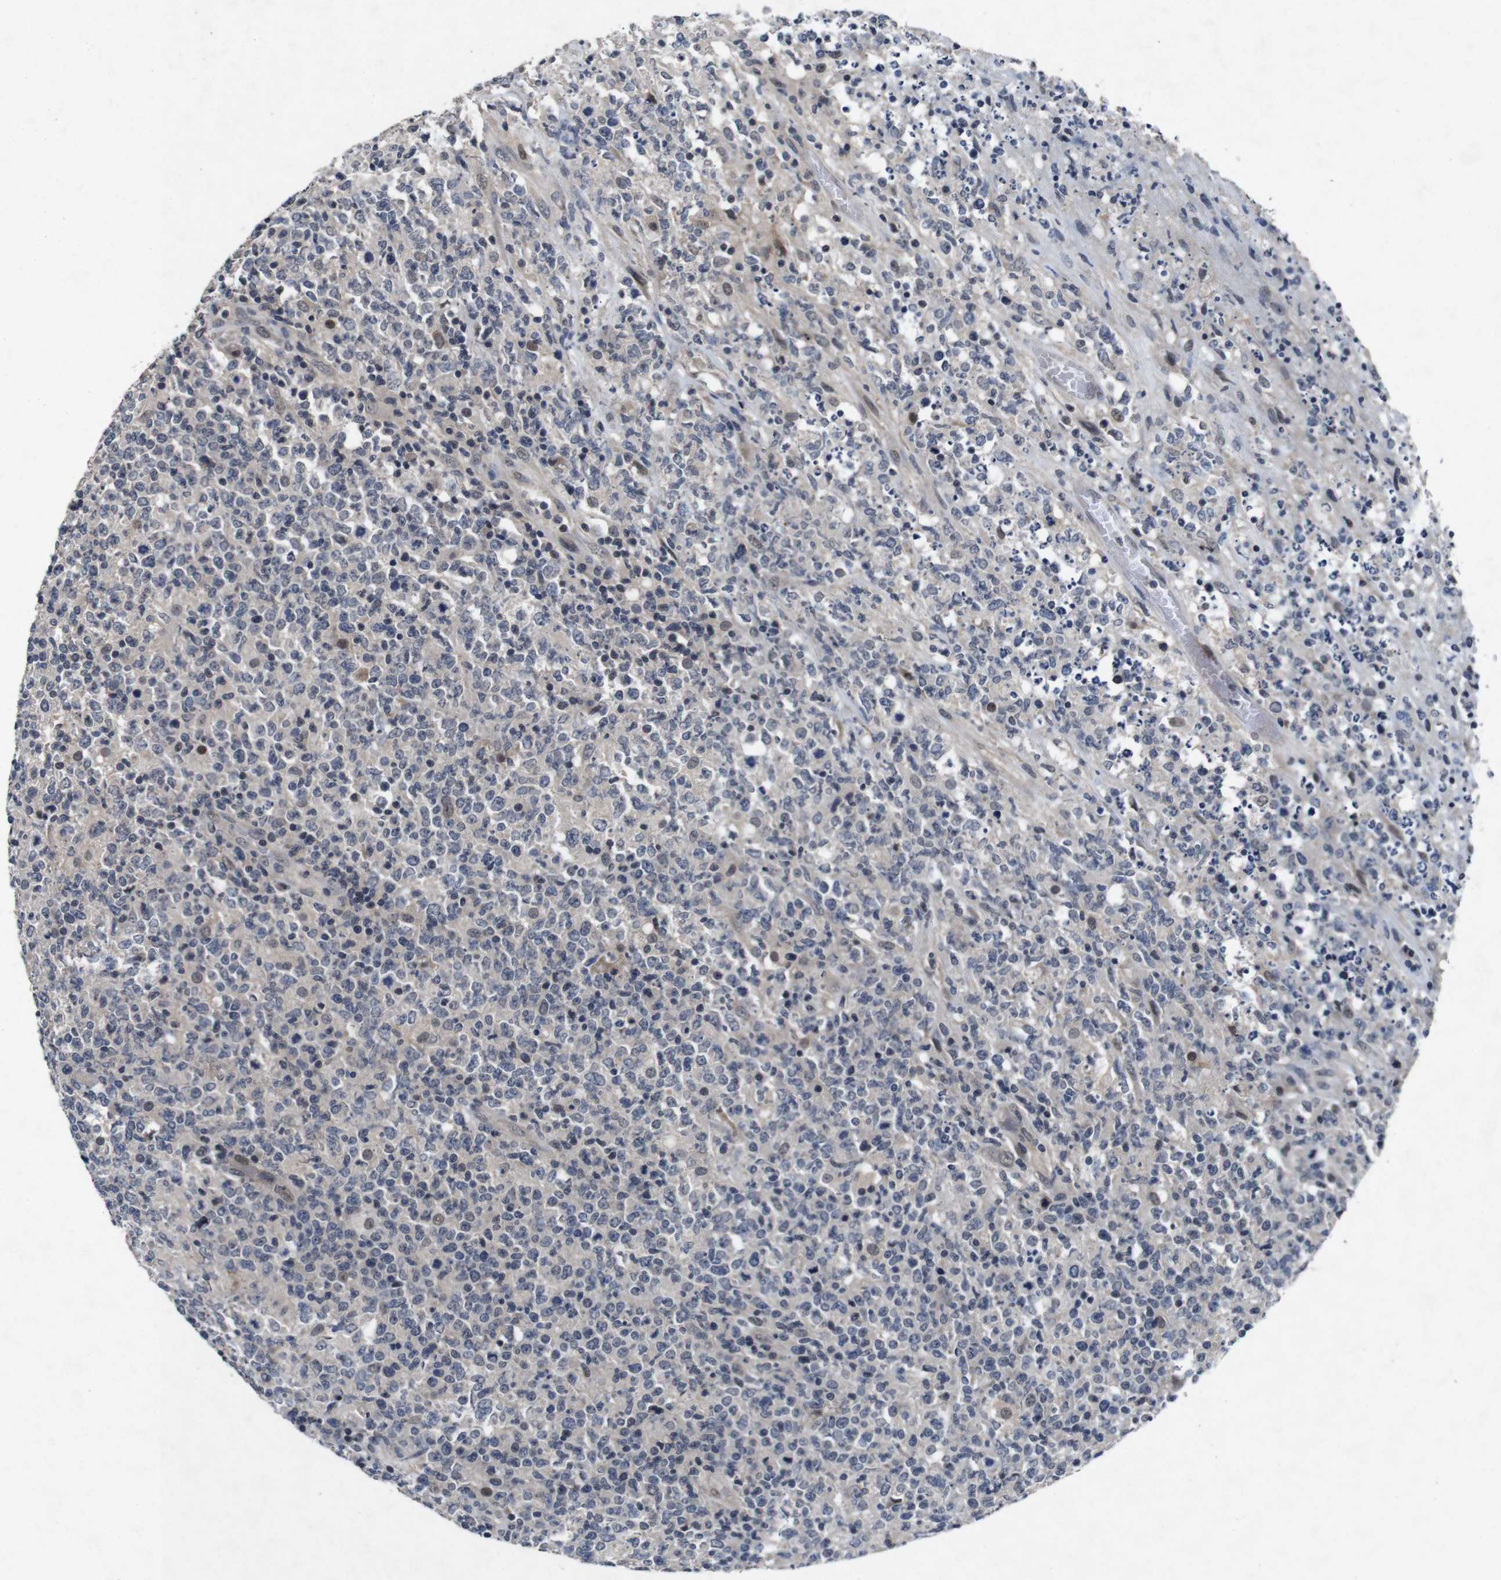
{"staining": {"intensity": "negative", "quantity": "none", "location": "none"}, "tissue": "lymphoma", "cell_type": "Tumor cells", "image_type": "cancer", "snomed": [{"axis": "morphology", "description": "Malignant lymphoma, non-Hodgkin's type, High grade"}, {"axis": "topography", "description": "Lymph node"}], "caption": "This is a image of immunohistochemistry (IHC) staining of lymphoma, which shows no staining in tumor cells.", "gene": "AKT3", "patient": {"sex": "female", "age": 84}}